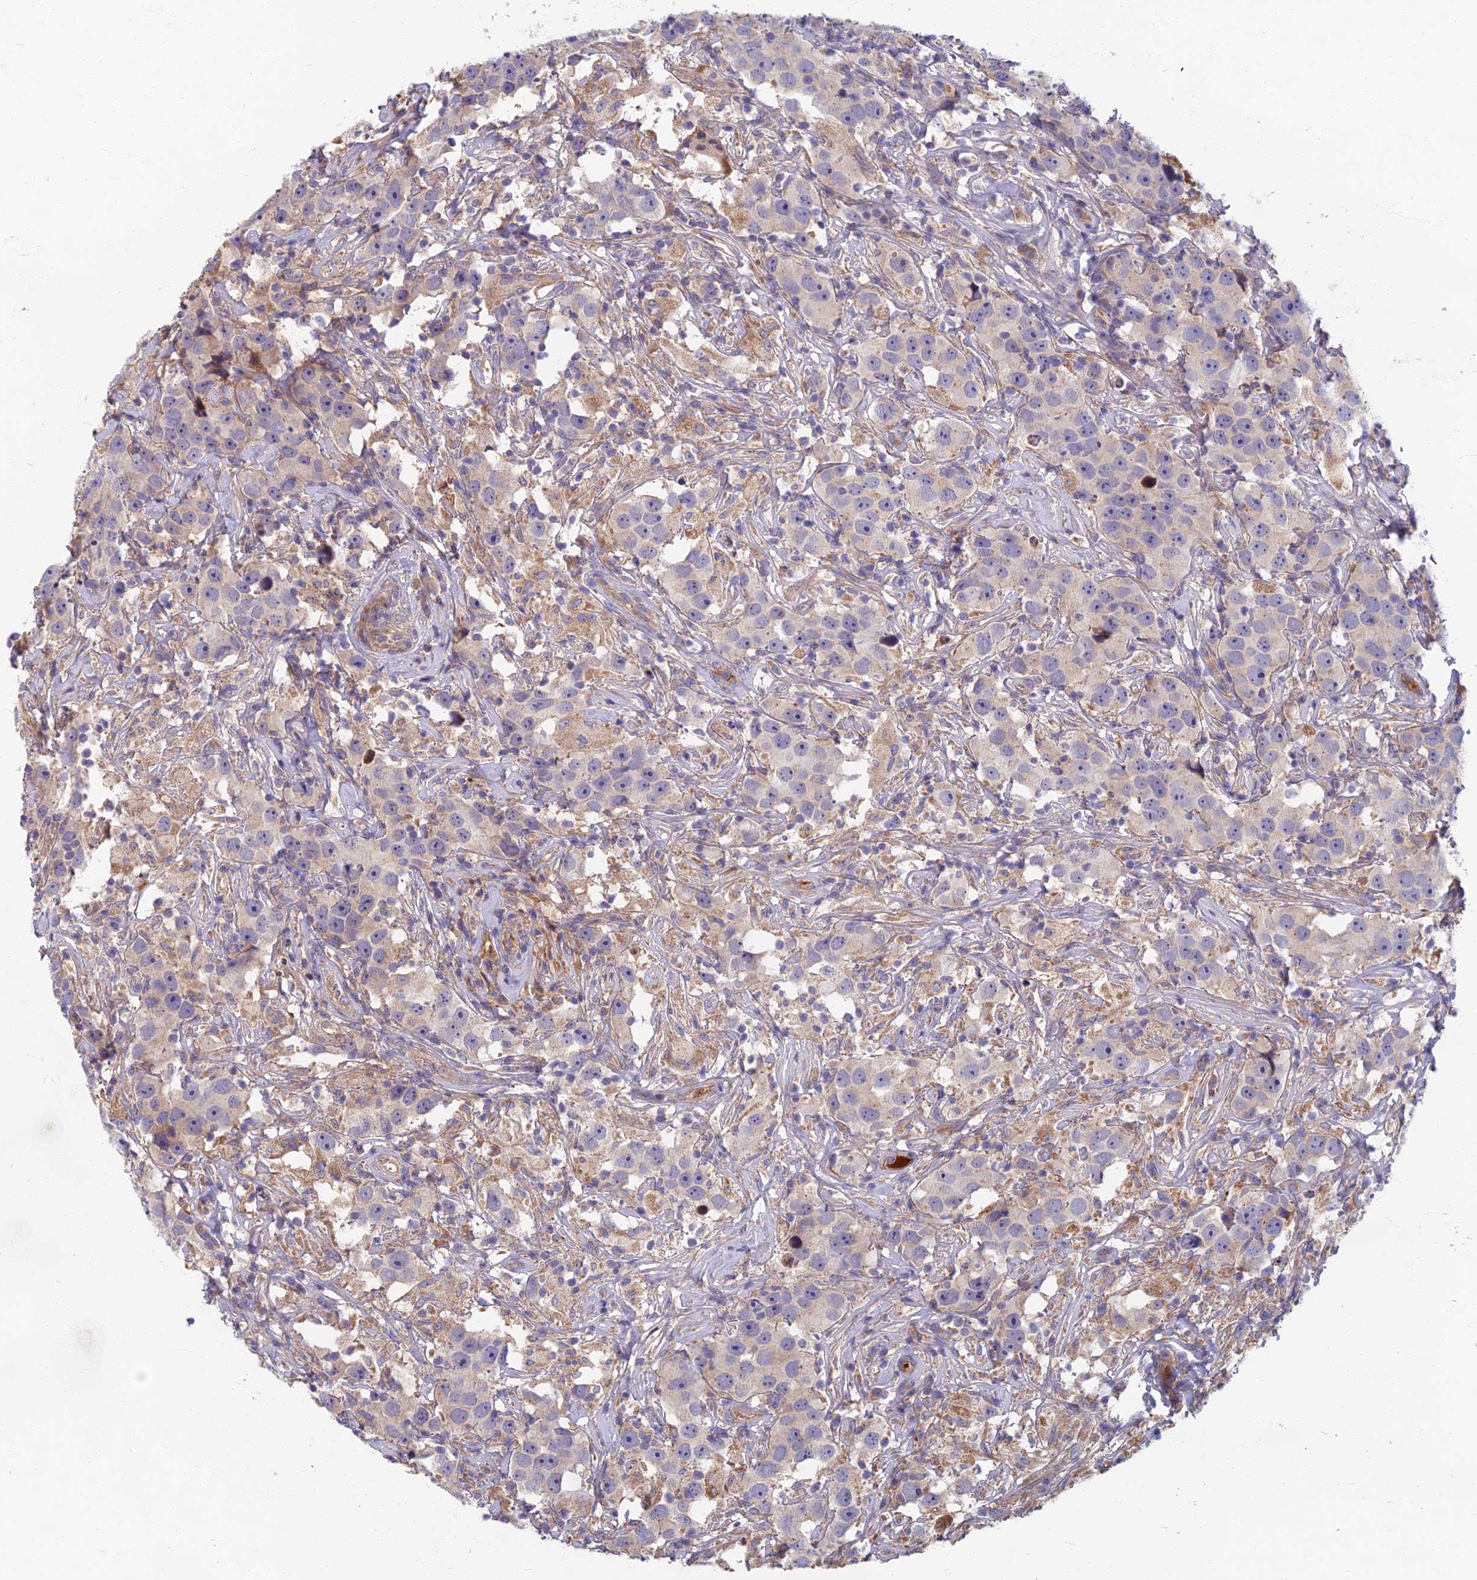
{"staining": {"intensity": "negative", "quantity": "none", "location": "none"}, "tissue": "testis cancer", "cell_type": "Tumor cells", "image_type": "cancer", "snomed": [{"axis": "morphology", "description": "Seminoma, NOS"}, {"axis": "topography", "description": "Testis"}], "caption": "Immunohistochemistry histopathology image of neoplastic tissue: testis cancer (seminoma) stained with DAB (3,3'-diaminobenzidine) demonstrates no significant protein expression in tumor cells. (DAB immunohistochemistry, high magnification).", "gene": "SOGA1", "patient": {"sex": "male", "age": 49}}